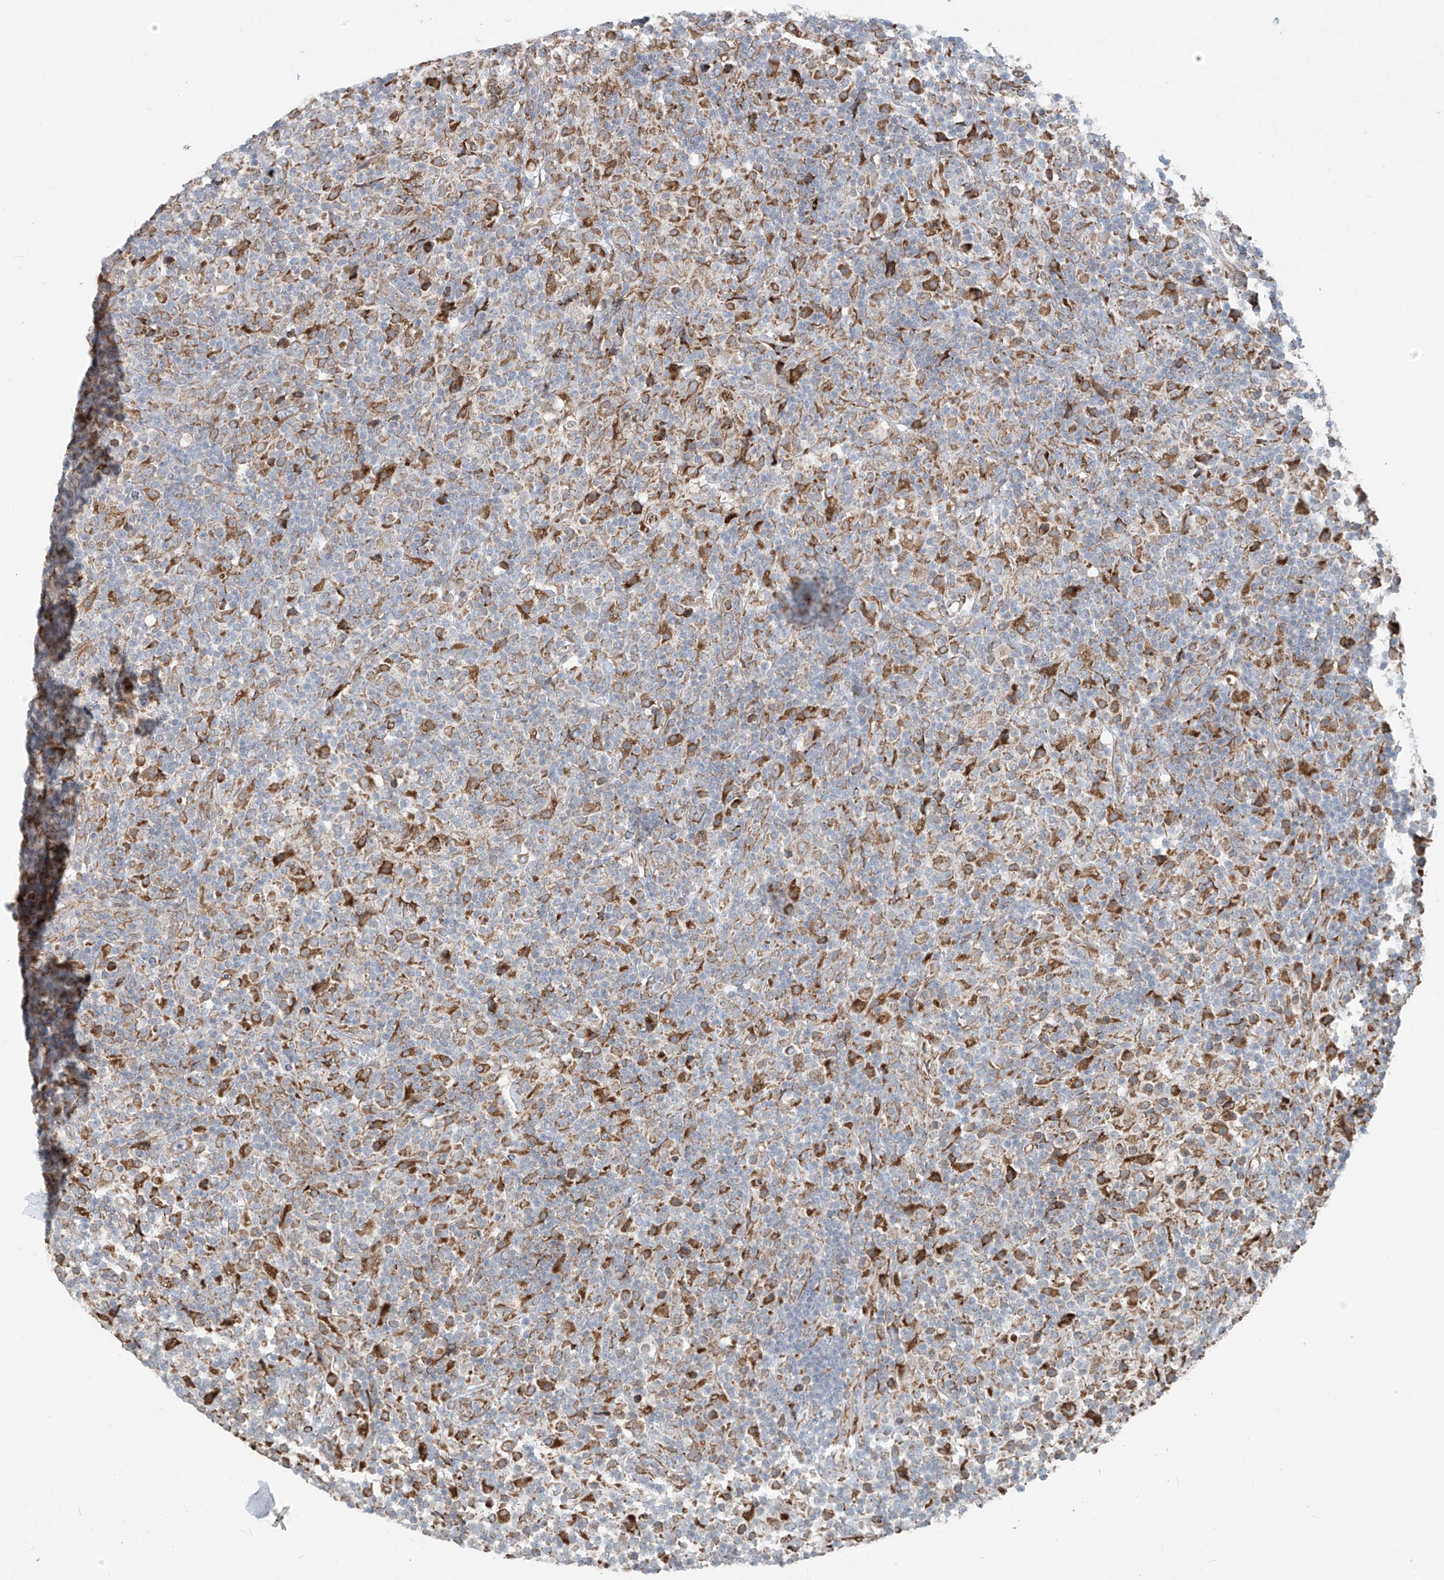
{"staining": {"intensity": "moderate", "quantity": ">75%", "location": "cytoplasmic/membranous"}, "tissue": "lymphoma", "cell_type": "Tumor cells", "image_type": "cancer", "snomed": [{"axis": "morphology", "description": "Hodgkin's disease, NOS"}, {"axis": "topography", "description": "Lymph node"}], "caption": "Hodgkin's disease stained with DAB (3,3'-diaminobenzidine) IHC exhibits medium levels of moderate cytoplasmic/membranous staining in approximately >75% of tumor cells.", "gene": "KATNIP", "patient": {"sex": "male", "age": 70}}